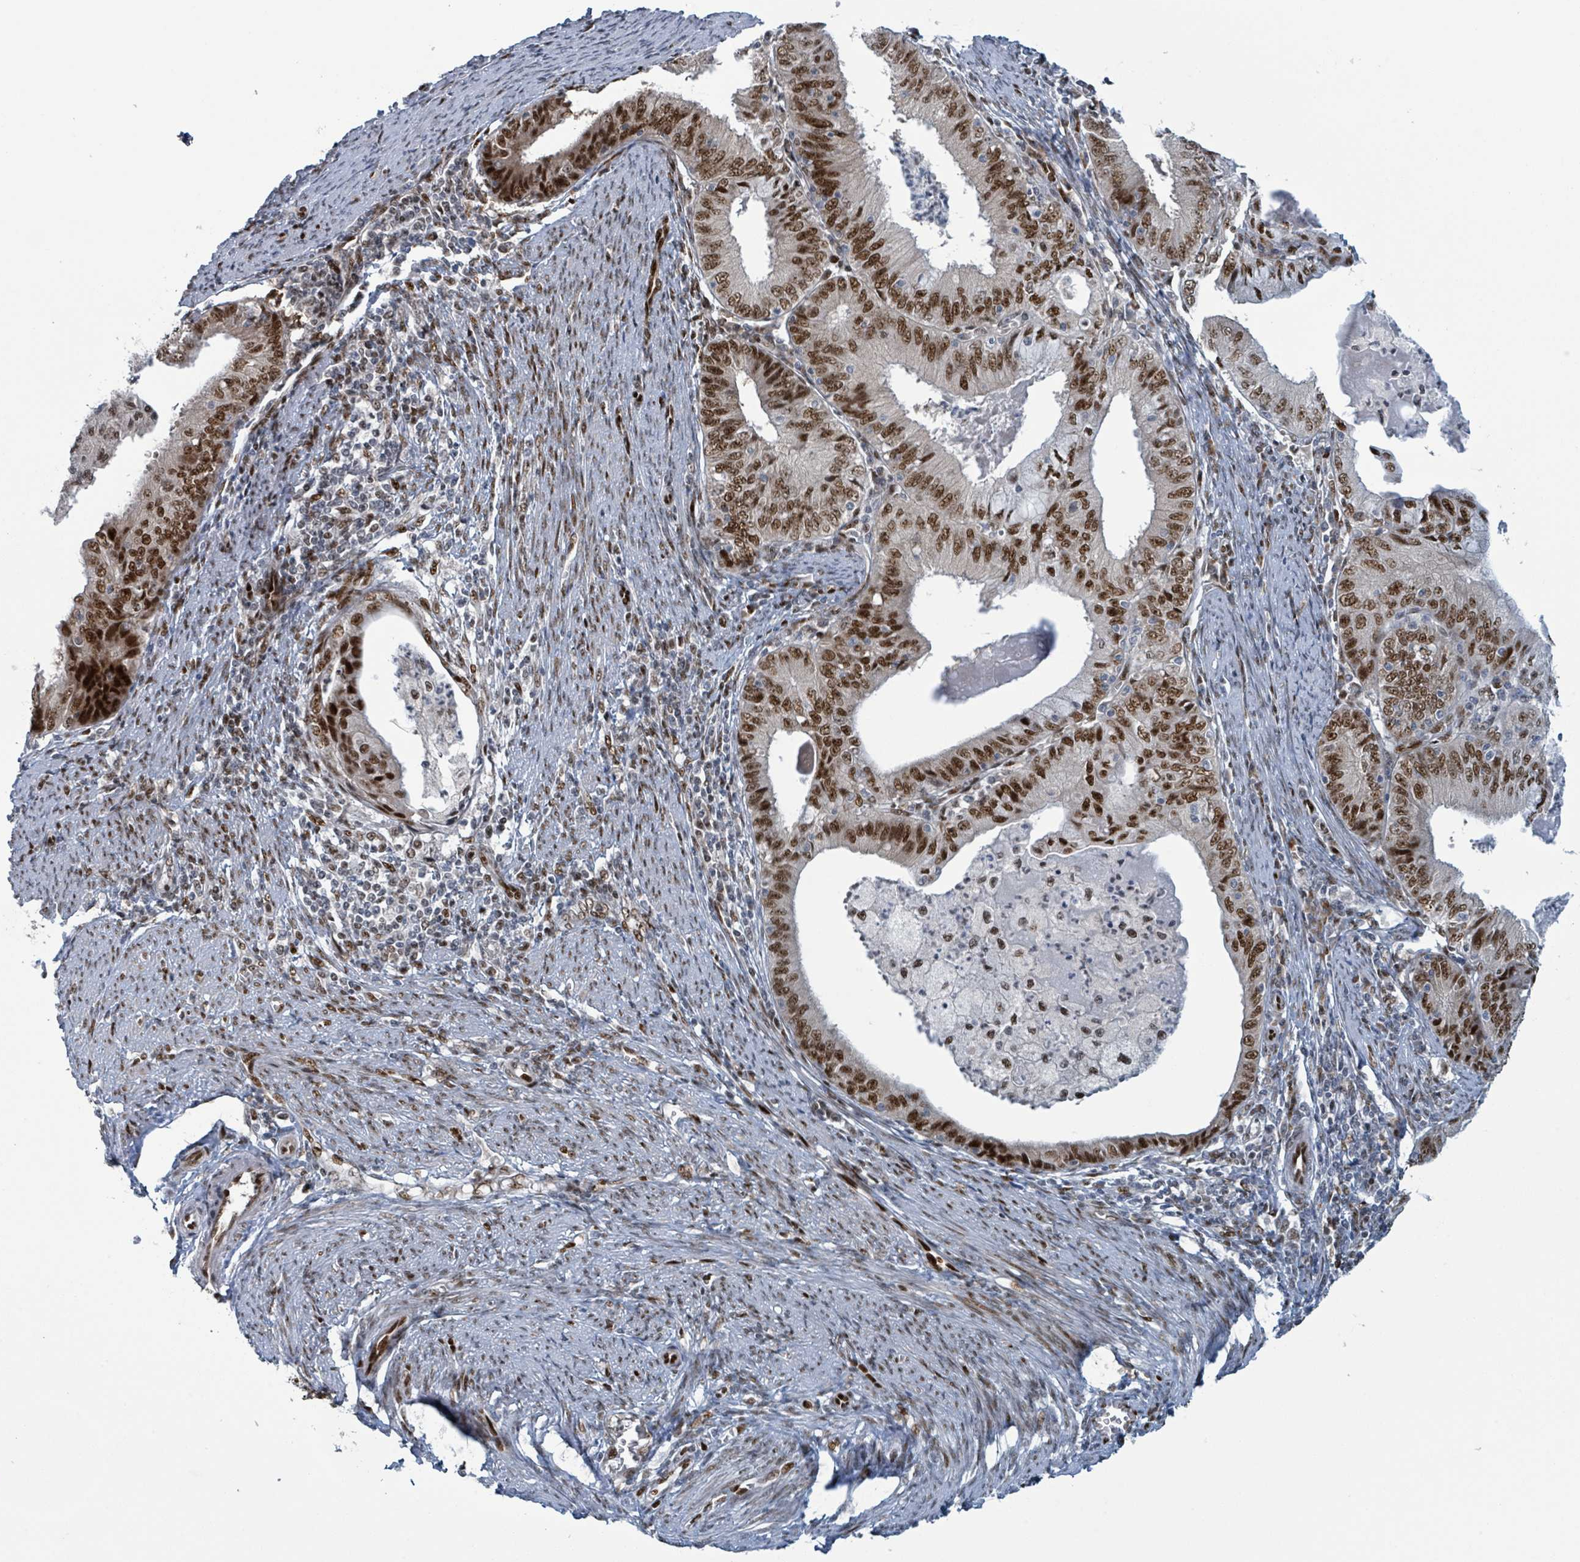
{"staining": {"intensity": "strong", "quantity": ">75%", "location": "nuclear"}, "tissue": "endometrial cancer", "cell_type": "Tumor cells", "image_type": "cancer", "snomed": [{"axis": "morphology", "description": "Adenocarcinoma, NOS"}, {"axis": "topography", "description": "Endometrium"}], "caption": "Tumor cells show strong nuclear staining in about >75% of cells in adenocarcinoma (endometrial).", "gene": "KLF3", "patient": {"sex": "female", "age": 57}}